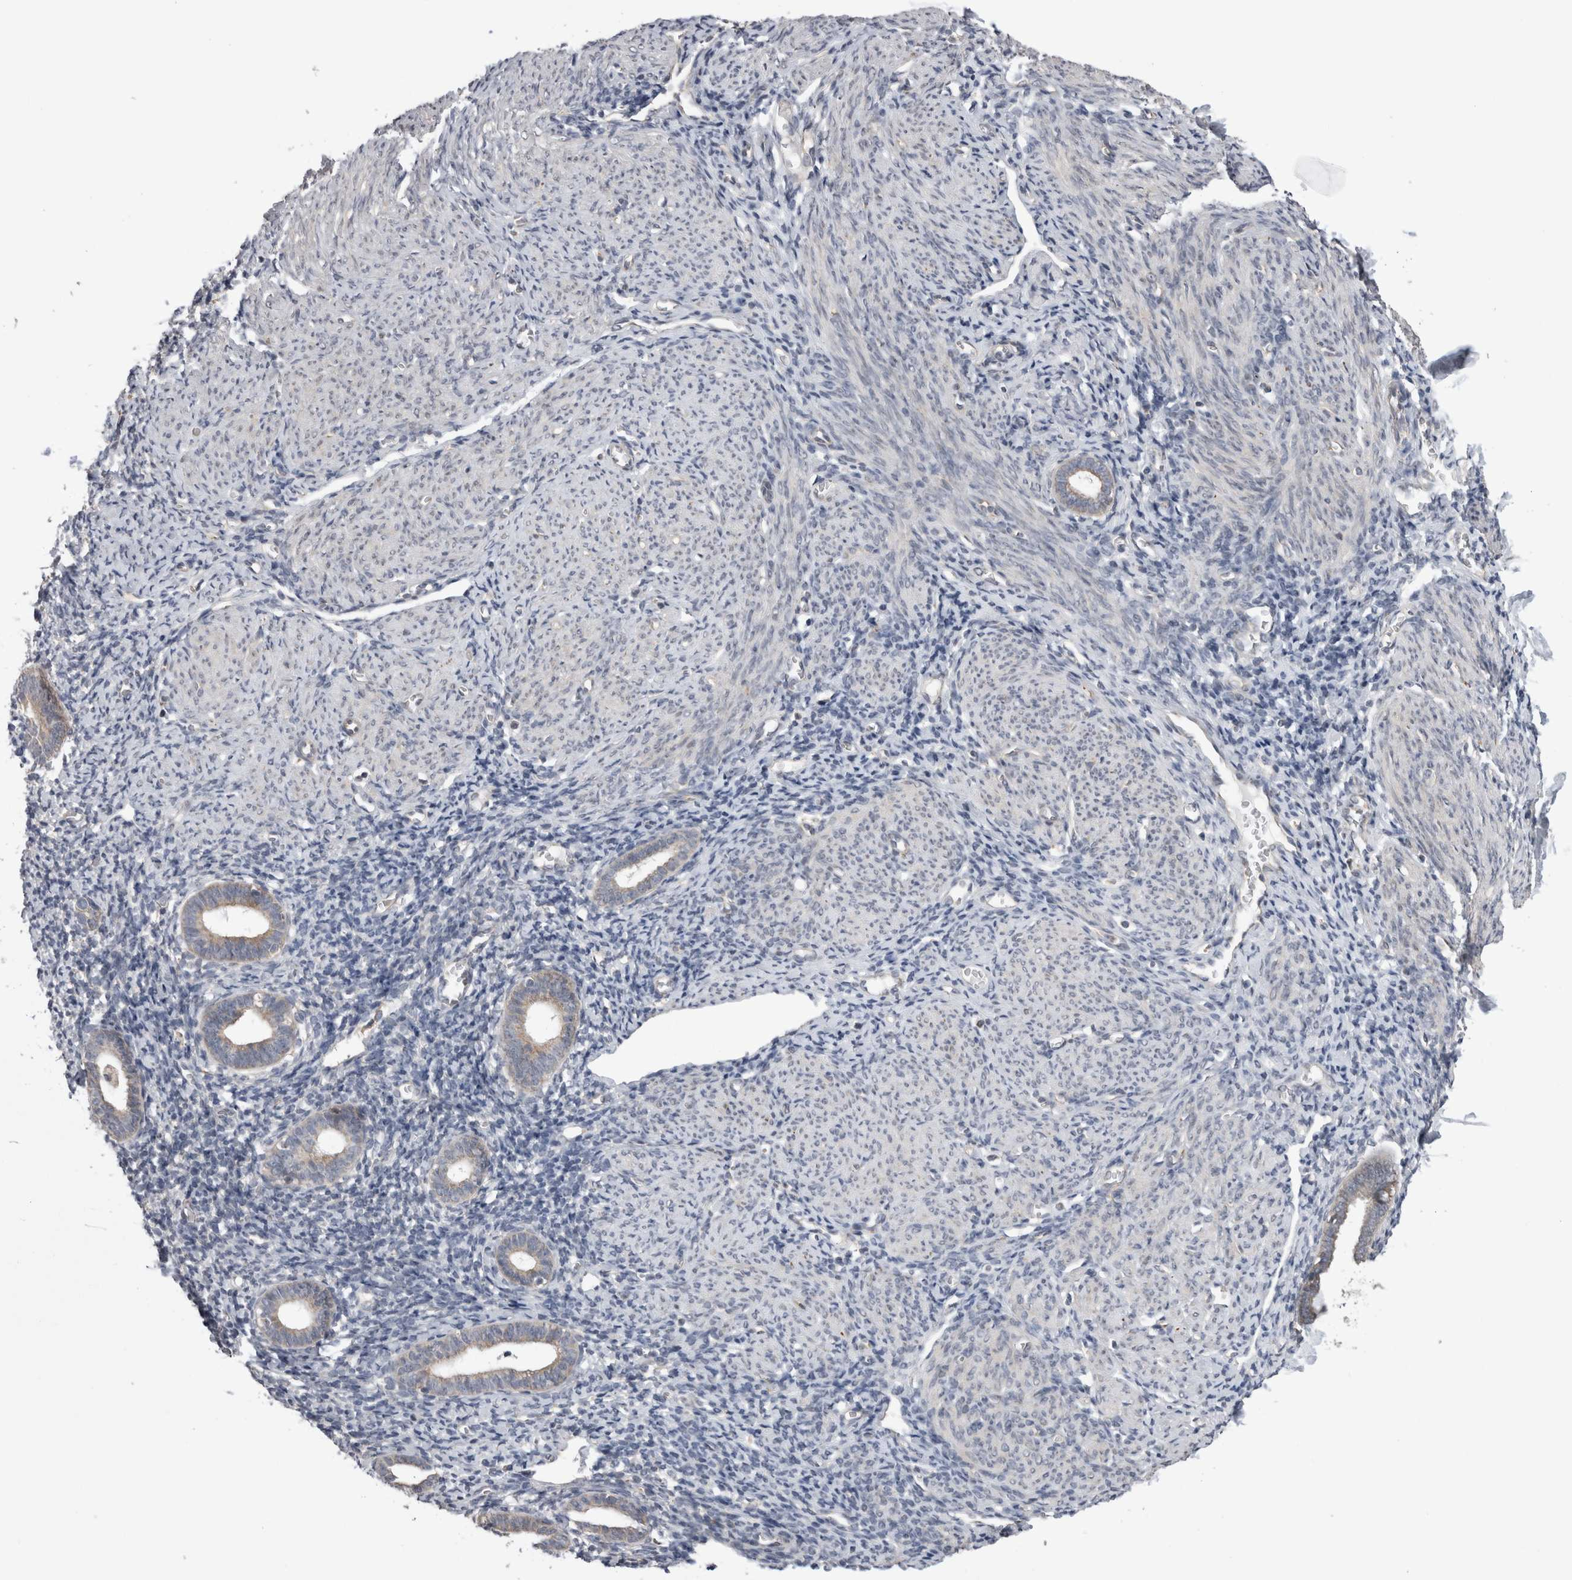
{"staining": {"intensity": "negative", "quantity": "none", "location": "none"}, "tissue": "endometrium", "cell_type": "Cells in endometrial stroma", "image_type": "normal", "snomed": [{"axis": "morphology", "description": "Normal tissue, NOS"}, {"axis": "morphology", "description": "Adenocarcinoma, NOS"}, {"axis": "topography", "description": "Endometrium"}], "caption": "Immunohistochemical staining of unremarkable endometrium reveals no significant expression in cells in endometrial stroma. (DAB immunohistochemistry (IHC), high magnification).", "gene": "ARHGAP29", "patient": {"sex": "female", "age": 57}}